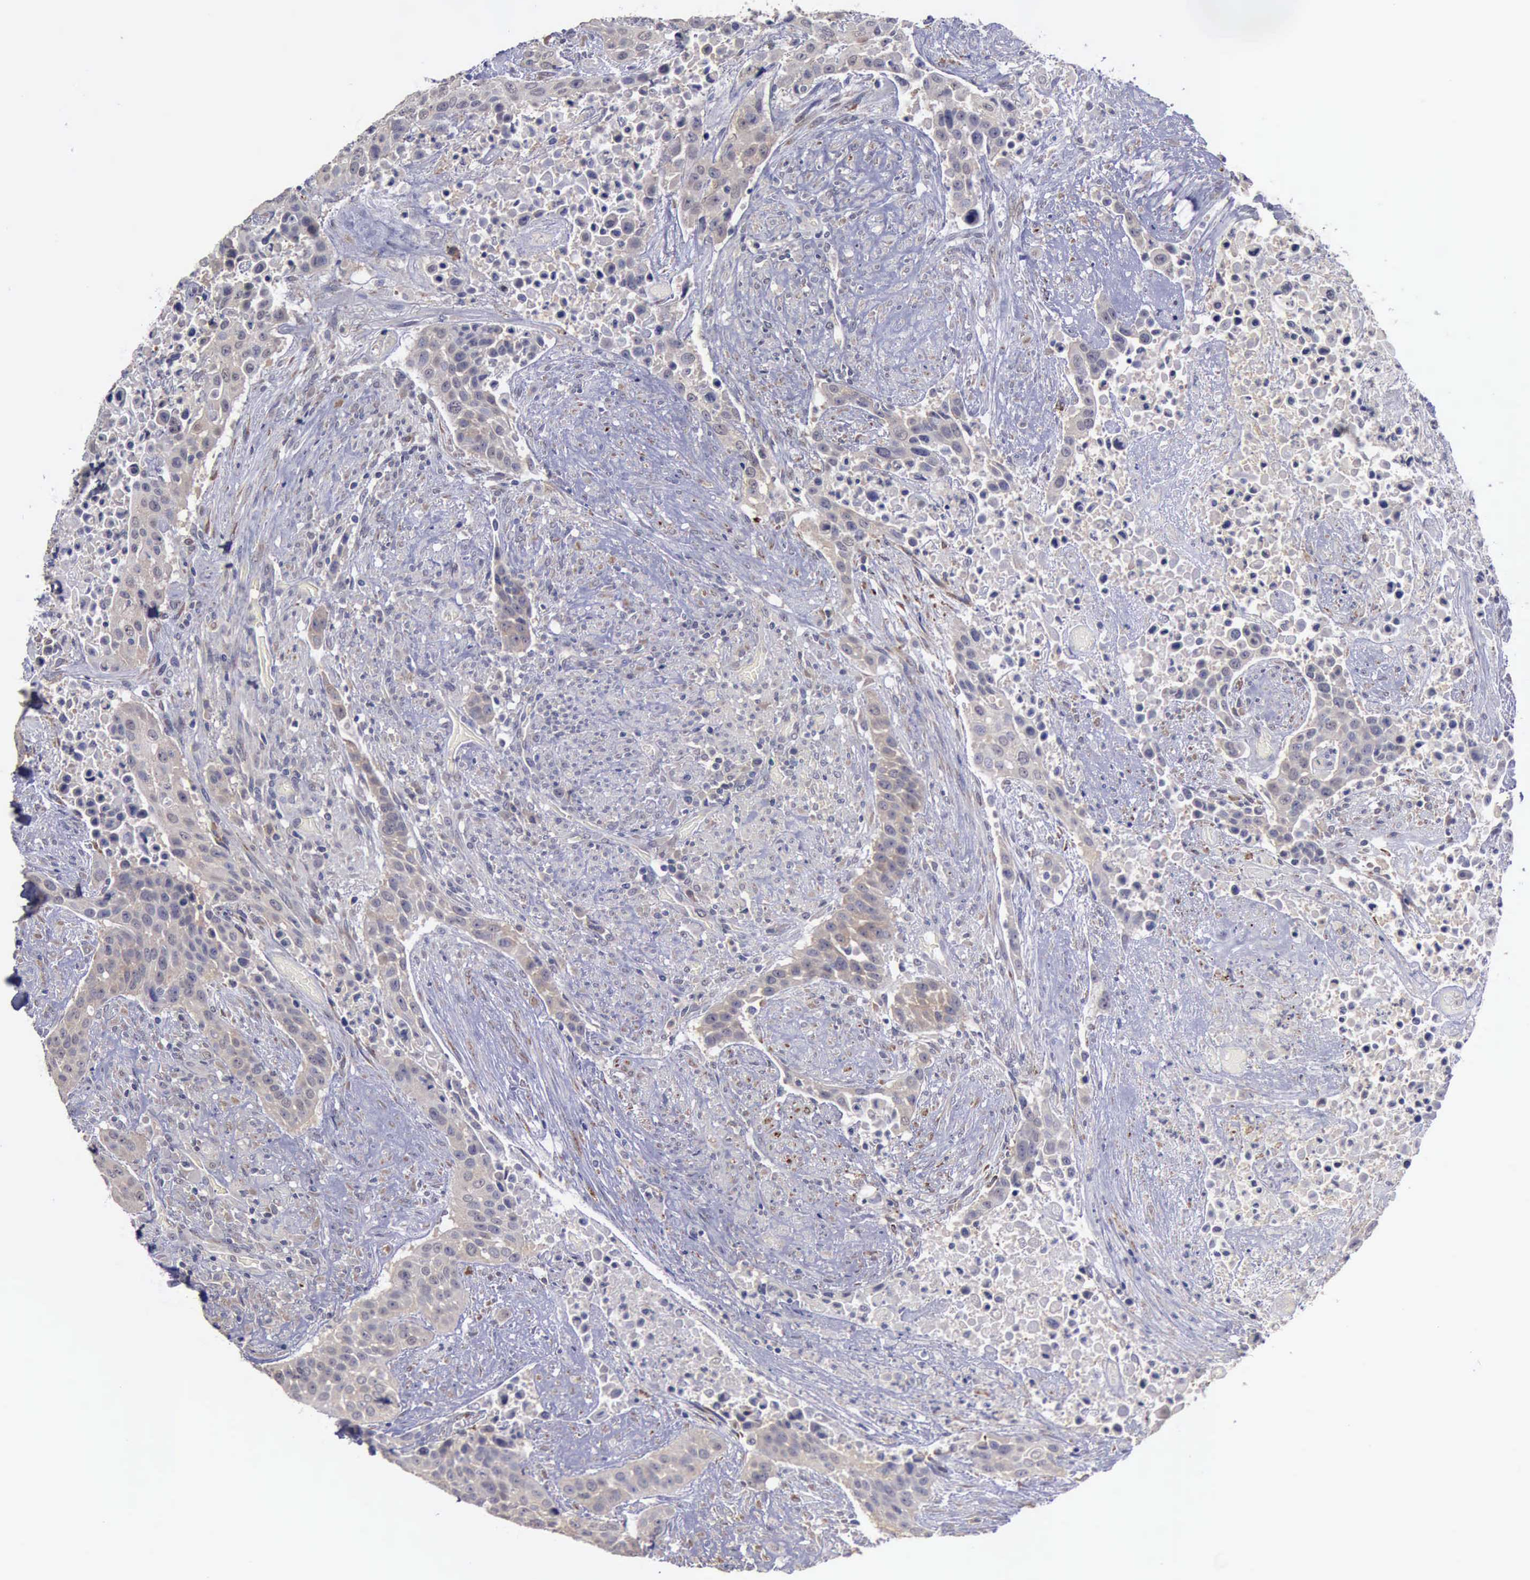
{"staining": {"intensity": "weak", "quantity": "25%-75%", "location": "cytoplasmic/membranous"}, "tissue": "urothelial cancer", "cell_type": "Tumor cells", "image_type": "cancer", "snomed": [{"axis": "morphology", "description": "Urothelial carcinoma, High grade"}, {"axis": "topography", "description": "Urinary bladder"}], "caption": "A micrograph of urothelial cancer stained for a protein displays weak cytoplasmic/membranous brown staining in tumor cells.", "gene": "PHKA1", "patient": {"sex": "male", "age": 74}}